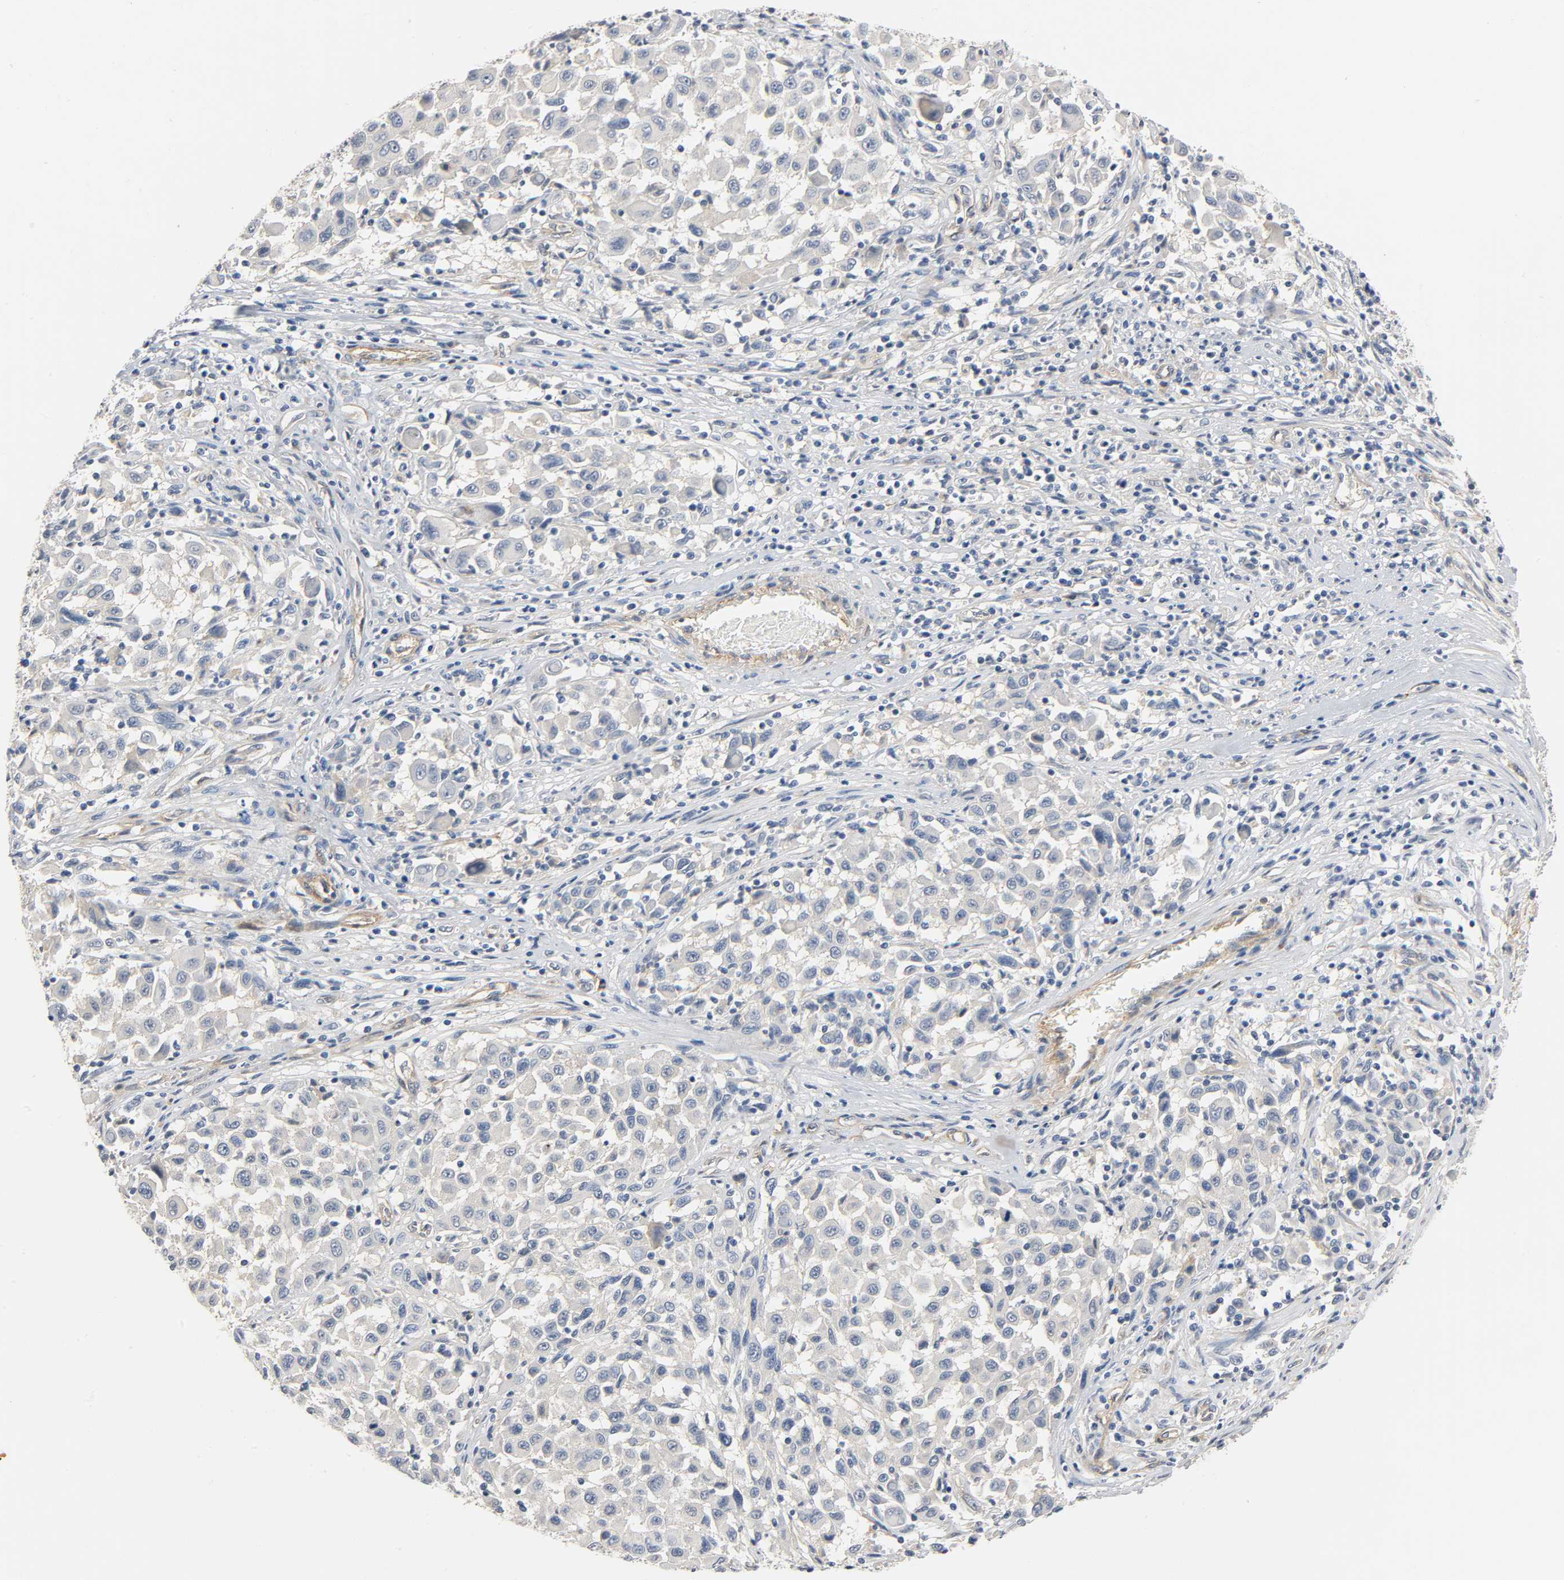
{"staining": {"intensity": "negative", "quantity": "none", "location": "none"}, "tissue": "melanoma", "cell_type": "Tumor cells", "image_type": "cancer", "snomed": [{"axis": "morphology", "description": "Malignant melanoma, Metastatic site"}, {"axis": "topography", "description": "Lymph node"}], "caption": "A histopathology image of human malignant melanoma (metastatic site) is negative for staining in tumor cells.", "gene": "ARPC1A", "patient": {"sex": "male", "age": 61}}